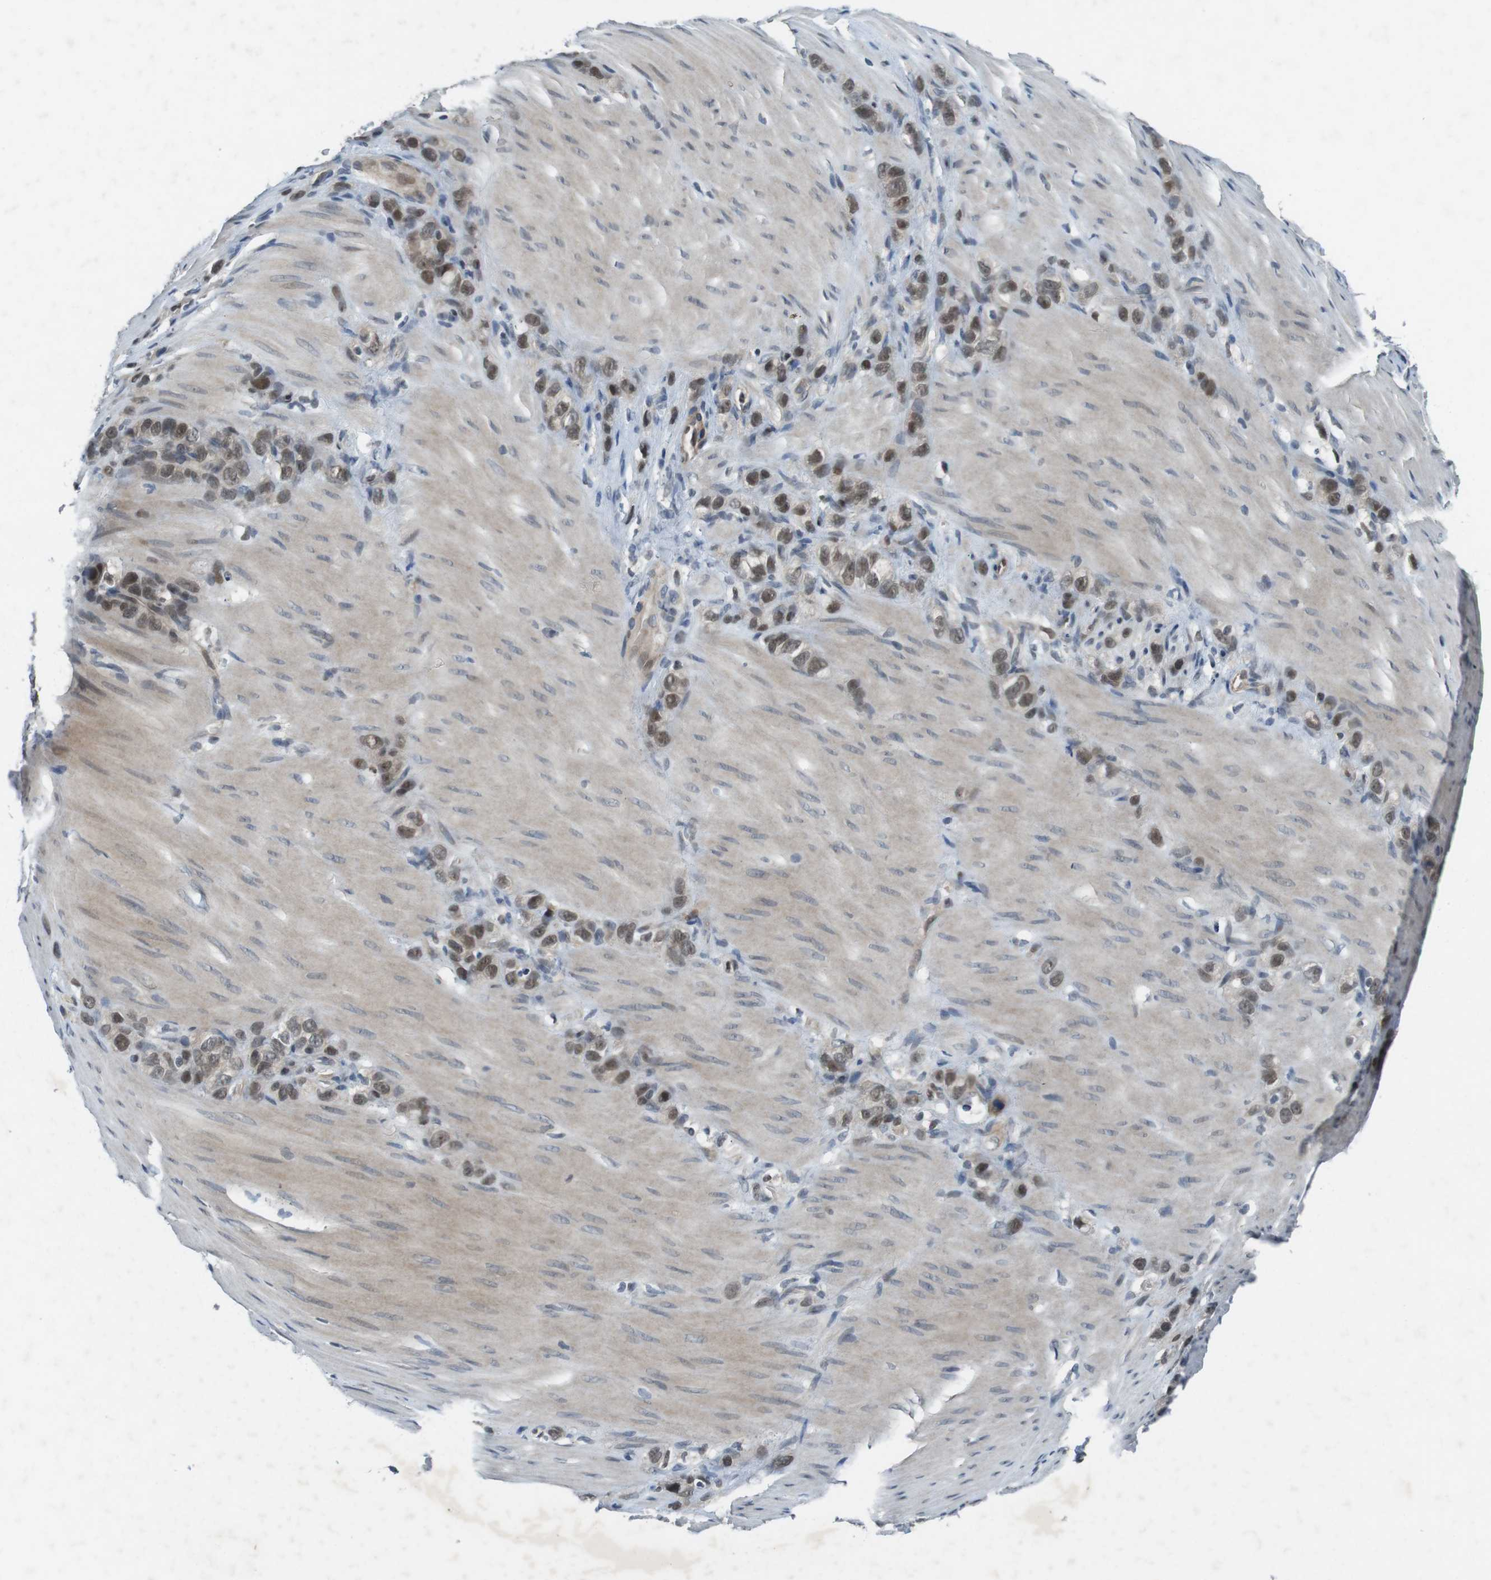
{"staining": {"intensity": "moderate", "quantity": ">75%", "location": "nuclear"}, "tissue": "stomach cancer", "cell_type": "Tumor cells", "image_type": "cancer", "snomed": [{"axis": "morphology", "description": "Normal tissue, NOS"}, {"axis": "morphology", "description": "Adenocarcinoma, NOS"}, {"axis": "morphology", "description": "Adenocarcinoma, High grade"}, {"axis": "topography", "description": "Stomach, upper"}, {"axis": "topography", "description": "Stomach"}], "caption": "Immunohistochemistry histopathology image of human stomach adenocarcinoma stained for a protein (brown), which exhibits medium levels of moderate nuclear positivity in about >75% of tumor cells.", "gene": "MAPKAPK5", "patient": {"sex": "female", "age": 65}}